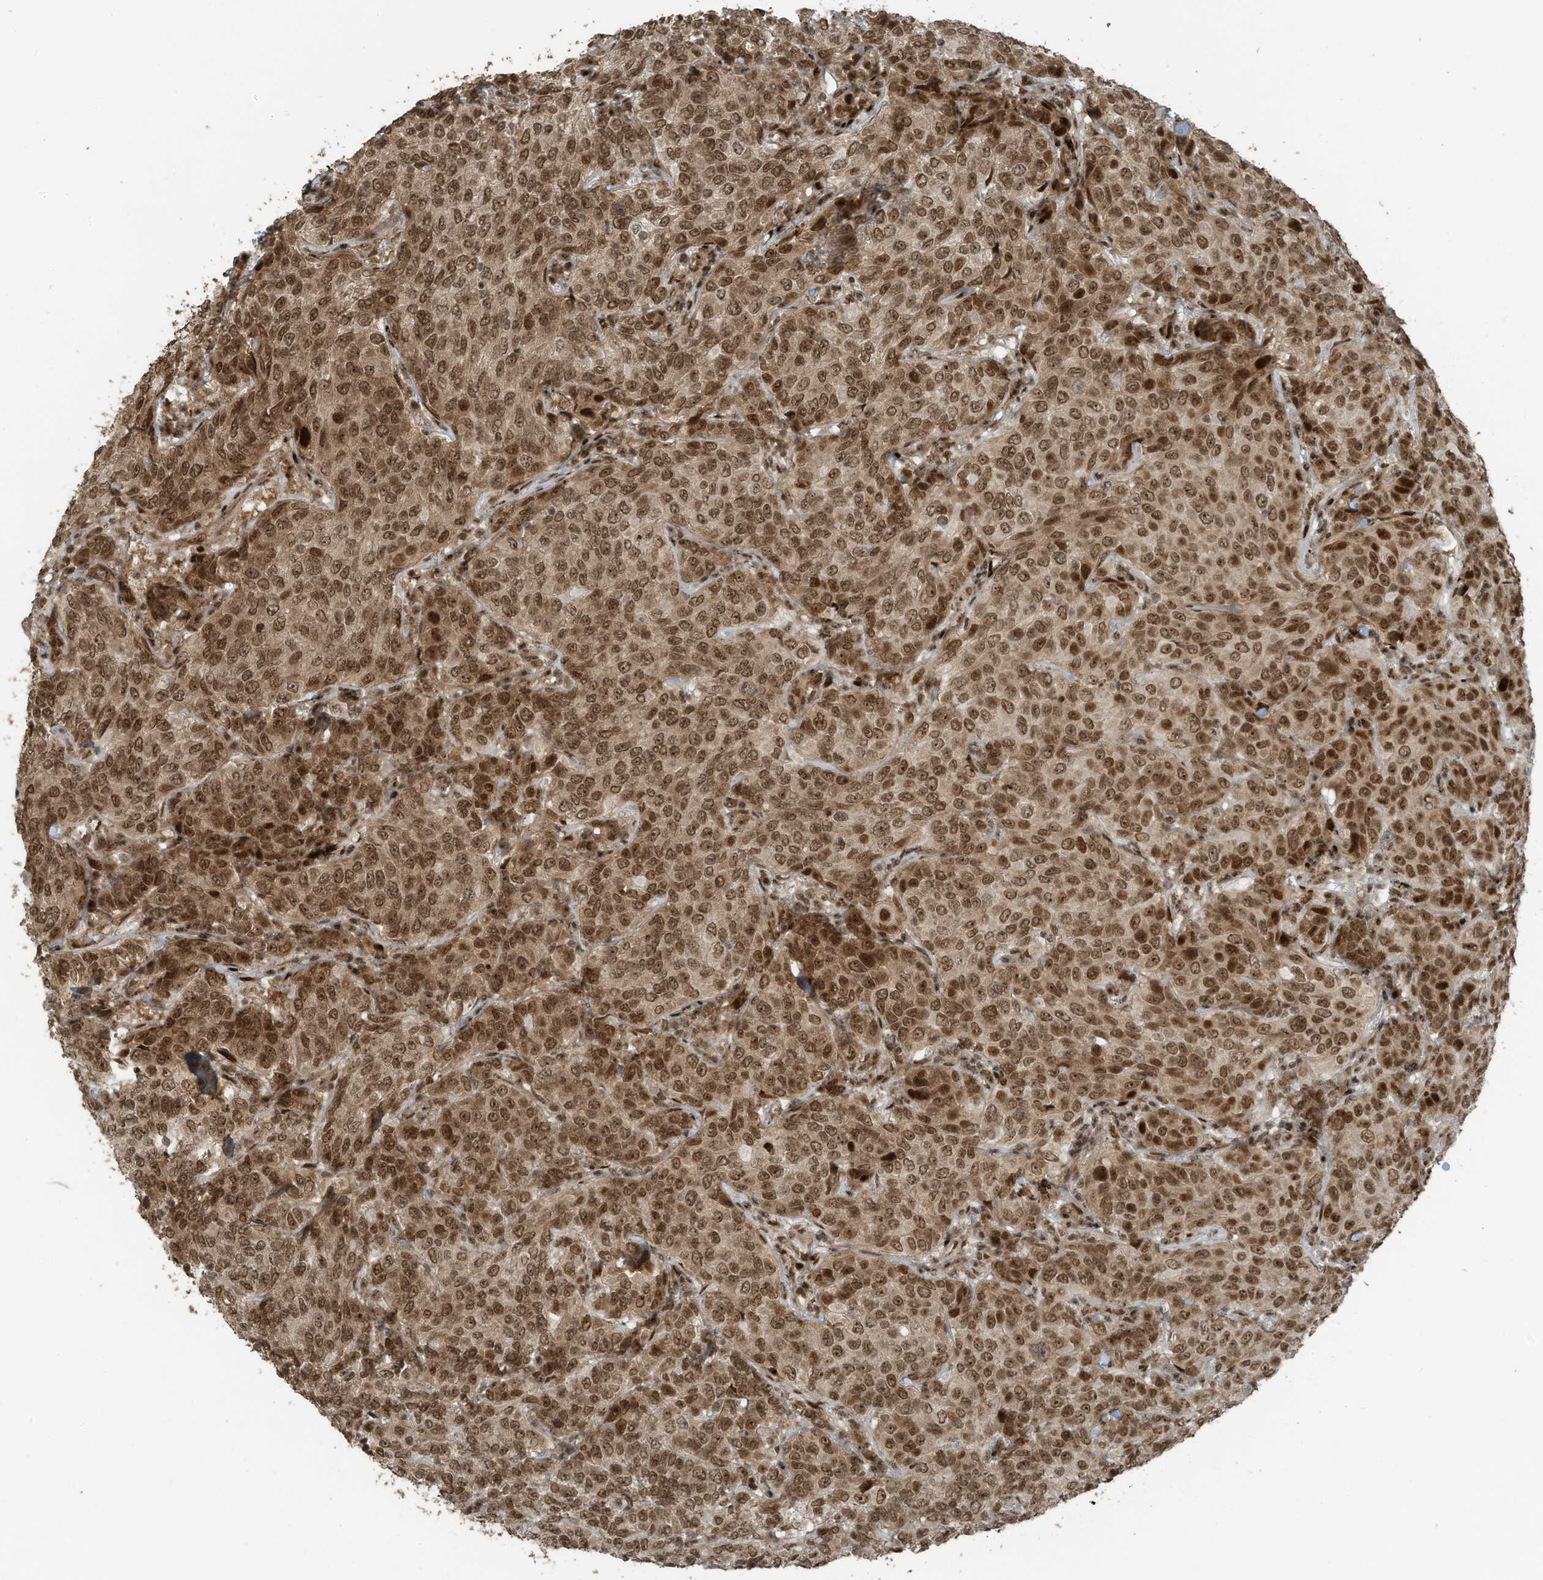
{"staining": {"intensity": "moderate", "quantity": ">75%", "location": "nuclear"}, "tissue": "breast cancer", "cell_type": "Tumor cells", "image_type": "cancer", "snomed": [{"axis": "morphology", "description": "Duct carcinoma"}, {"axis": "topography", "description": "Breast"}], "caption": "Breast infiltrating ductal carcinoma stained for a protein (brown) demonstrates moderate nuclear positive positivity in about >75% of tumor cells.", "gene": "PCNP", "patient": {"sex": "female", "age": 55}}